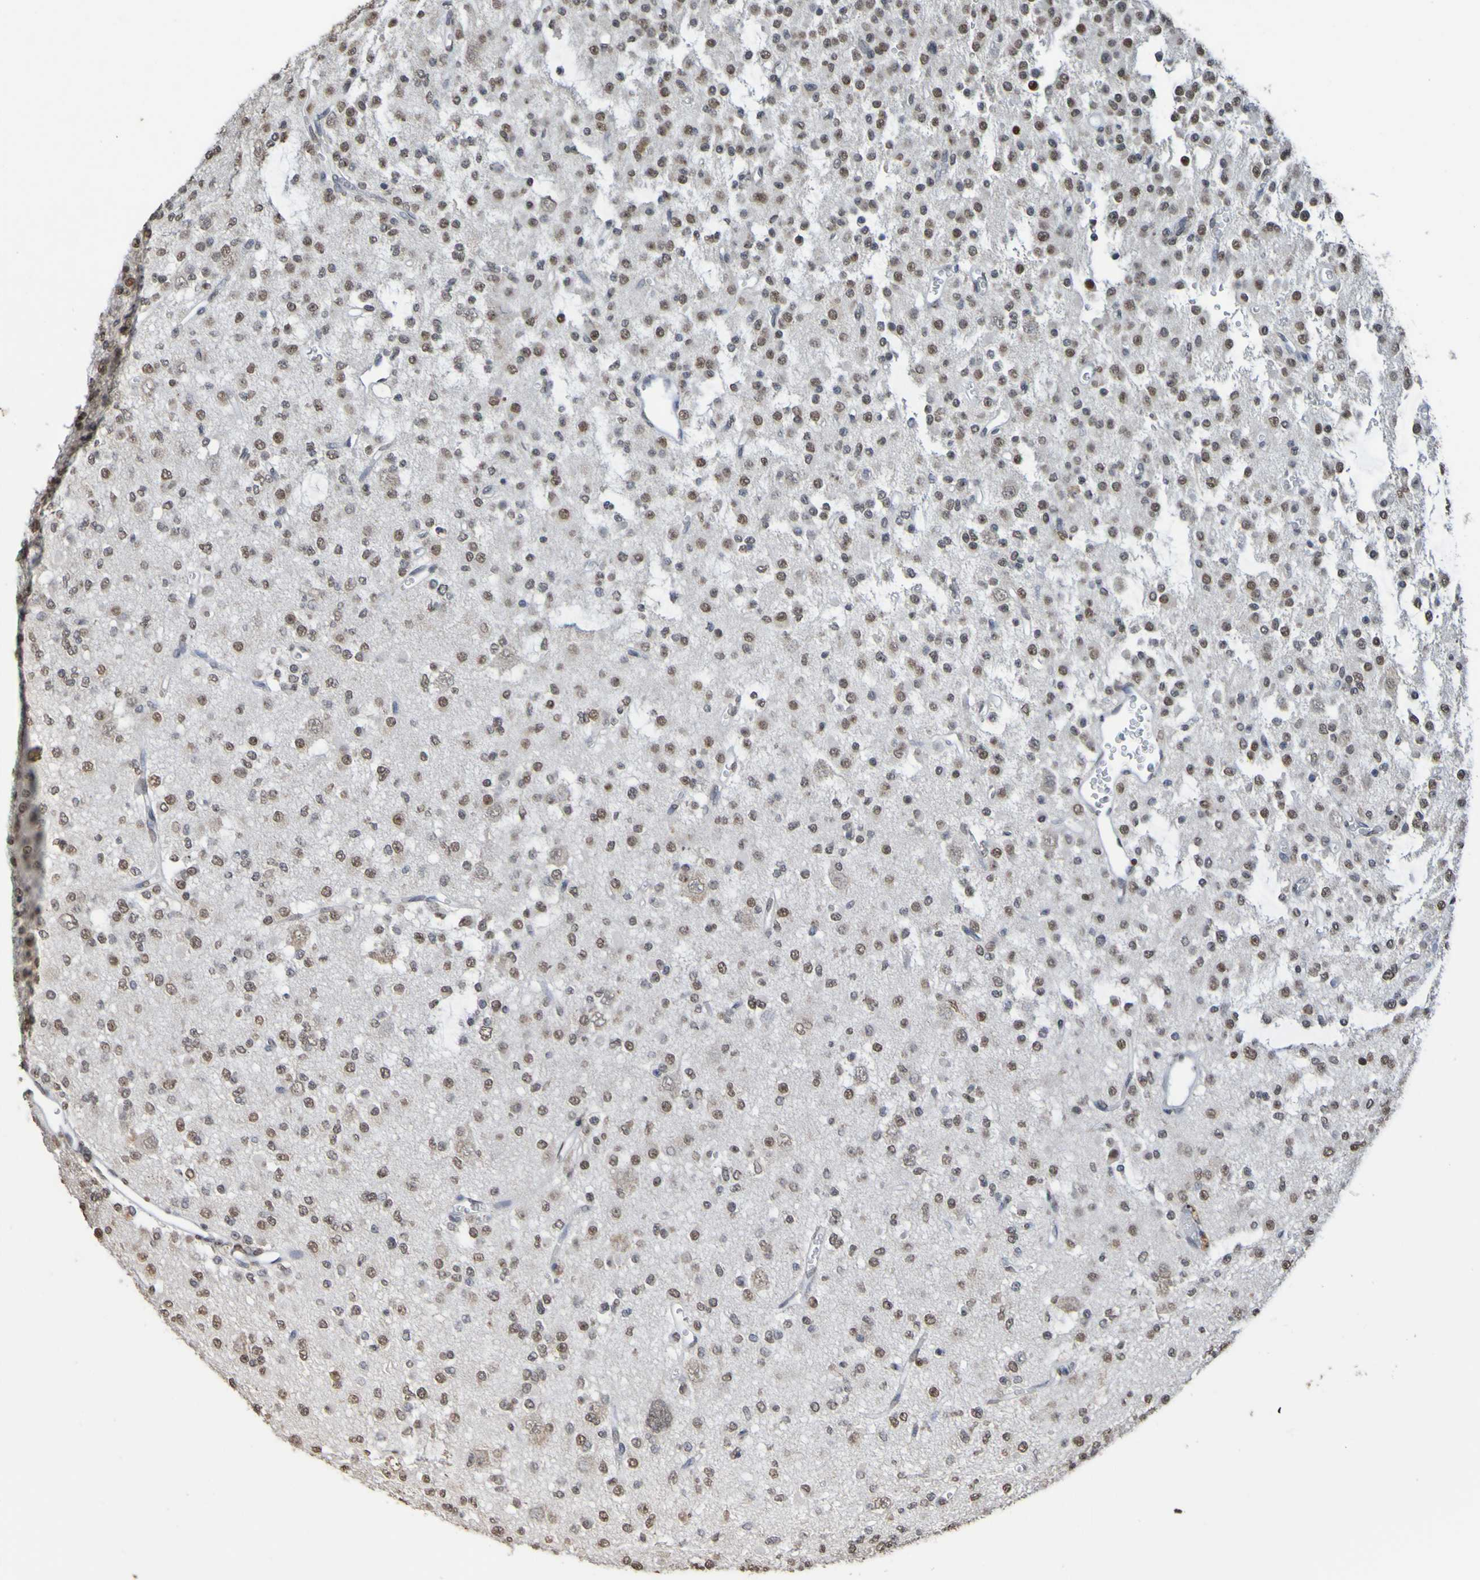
{"staining": {"intensity": "strong", "quantity": ">75%", "location": "nuclear"}, "tissue": "glioma", "cell_type": "Tumor cells", "image_type": "cancer", "snomed": [{"axis": "morphology", "description": "Glioma, malignant, Low grade"}, {"axis": "topography", "description": "Brain"}], "caption": "Protein expression analysis of low-grade glioma (malignant) displays strong nuclear expression in approximately >75% of tumor cells.", "gene": "ALKBH2", "patient": {"sex": "male", "age": 38}}